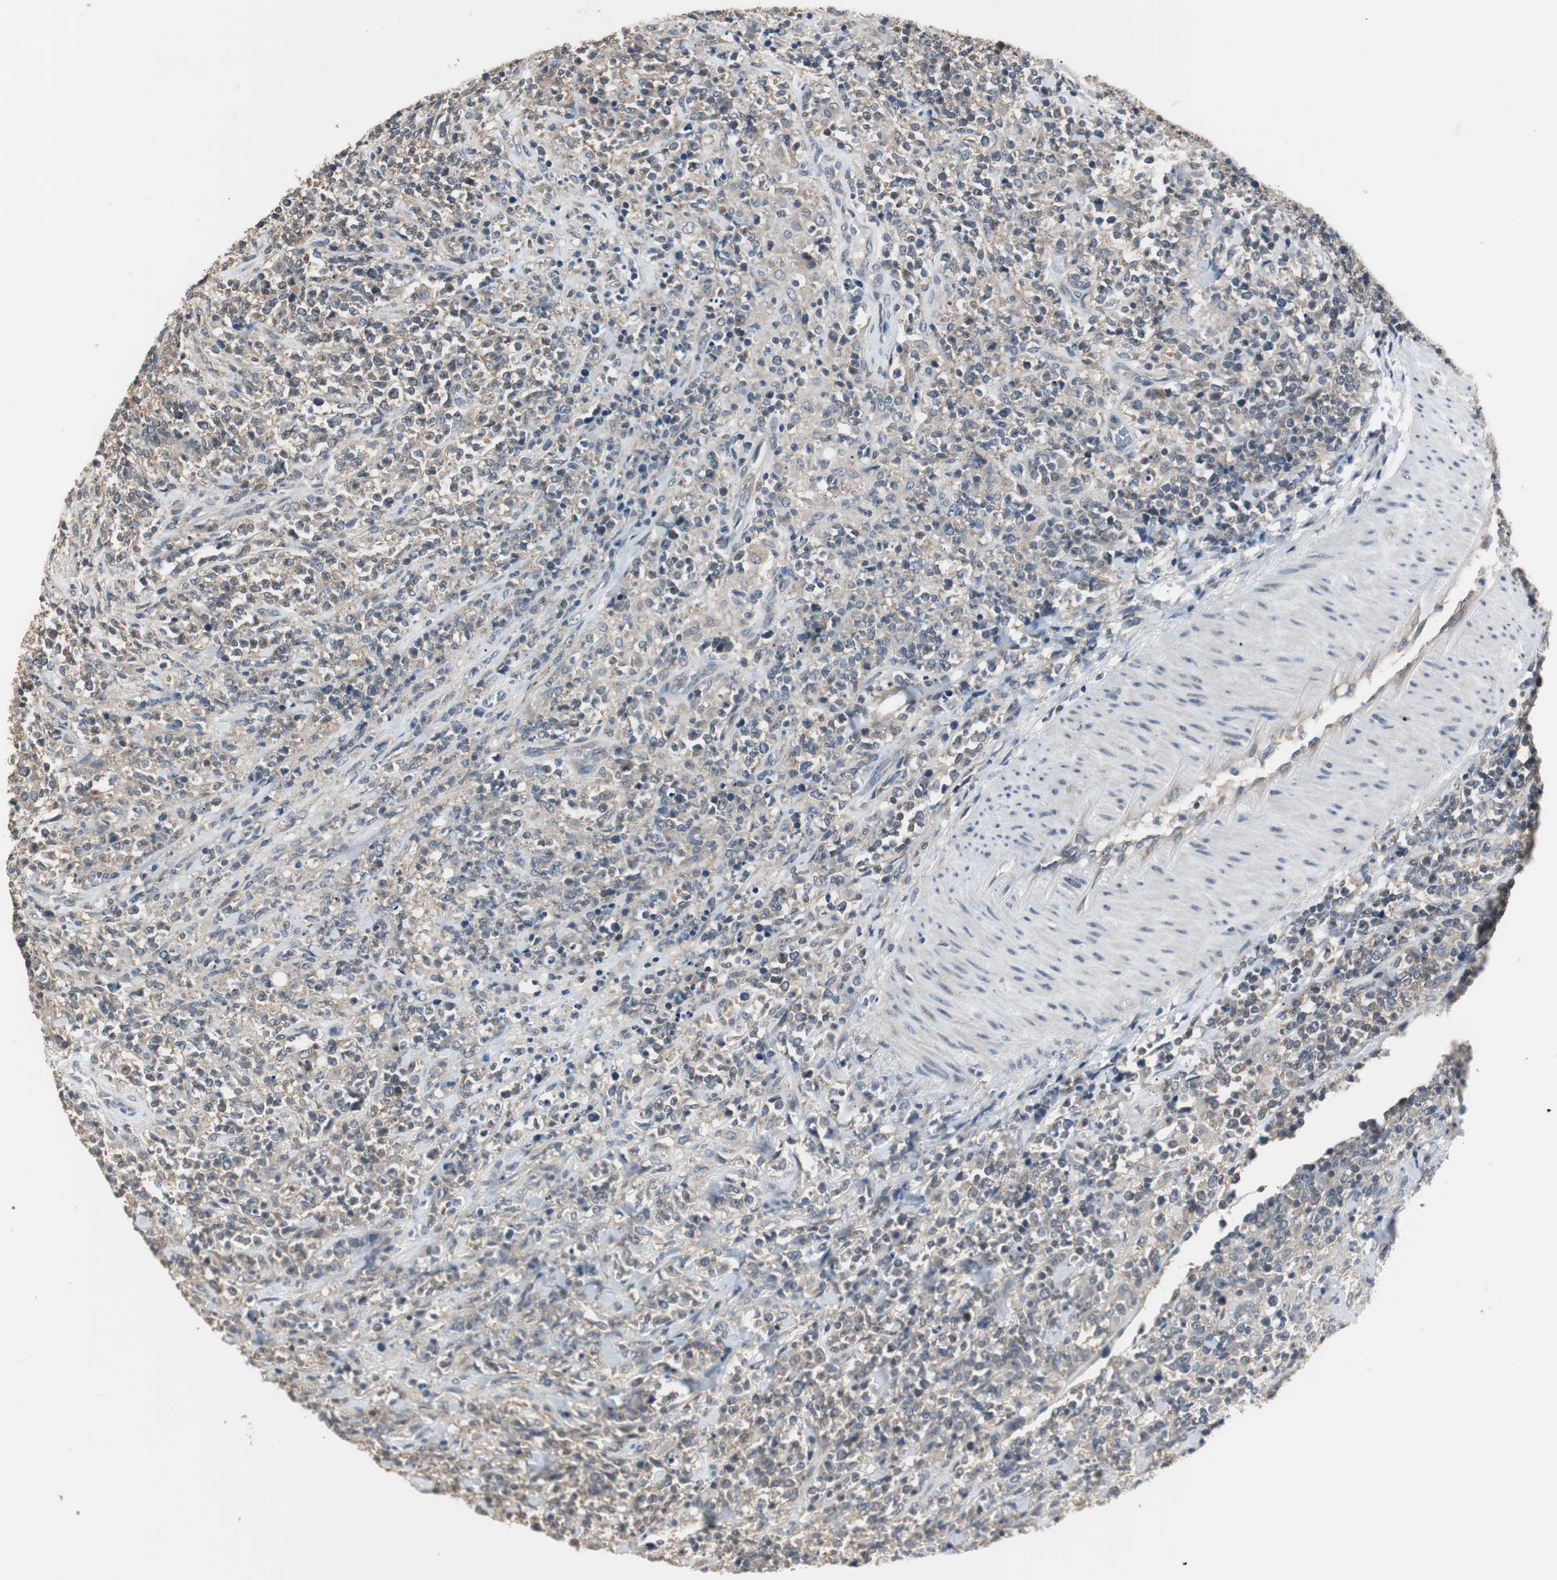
{"staining": {"intensity": "weak", "quantity": "25%-75%", "location": "cytoplasmic/membranous"}, "tissue": "lymphoma", "cell_type": "Tumor cells", "image_type": "cancer", "snomed": [{"axis": "morphology", "description": "Malignant lymphoma, non-Hodgkin's type, High grade"}, {"axis": "topography", "description": "Soft tissue"}], "caption": "Approximately 25%-75% of tumor cells in lymphoma reveal weak cytoplasmic/membranous protein expression as visualized by brown immunohistochemical staining.", "gene": "PTPRN2", "patient": {"sex": "male", "age": 18}}